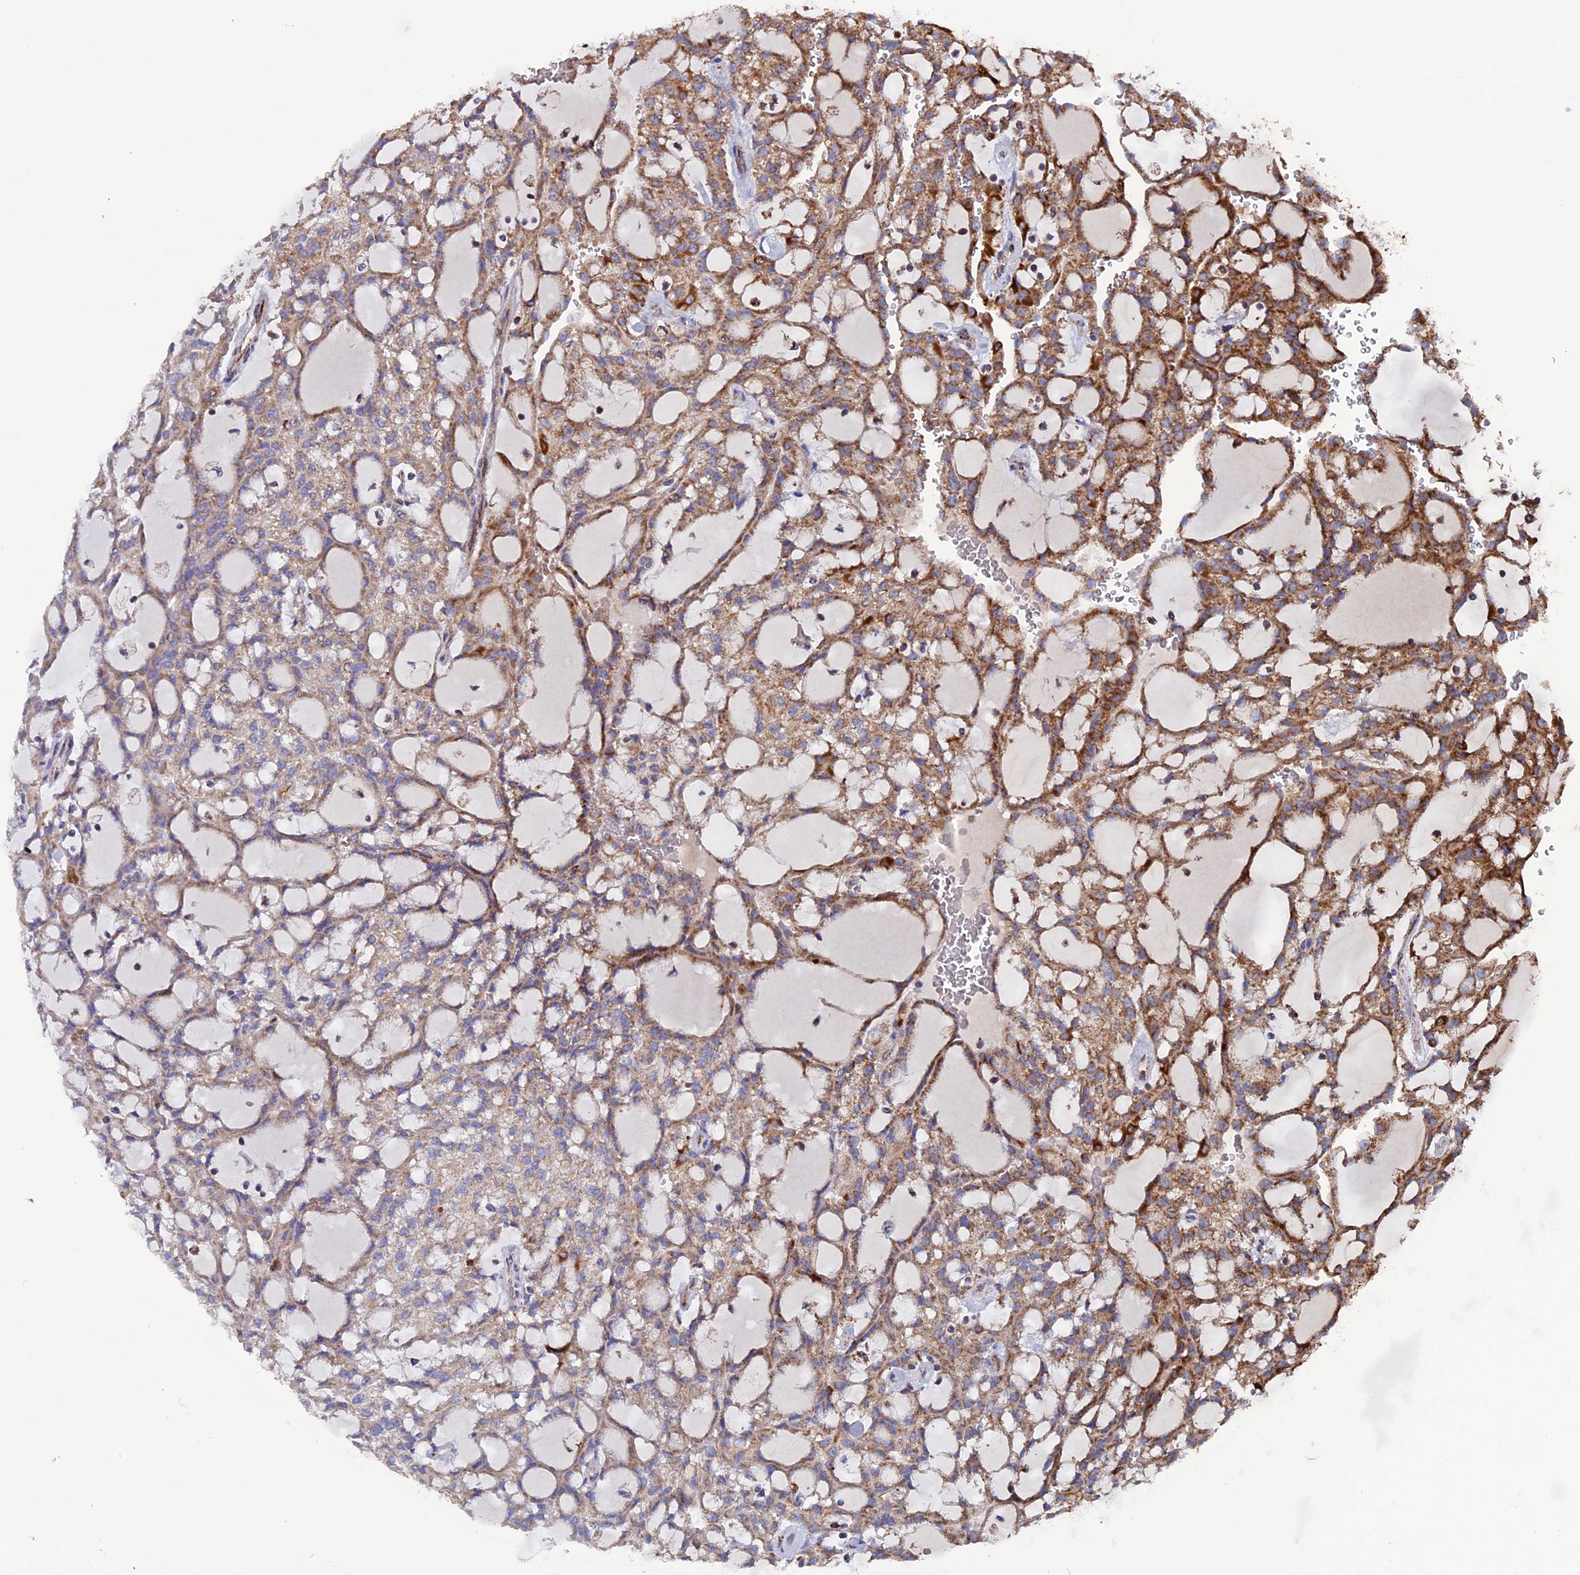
{"staining": {"intensity": "moderate", "quantity": ">75%", "location": "cytoplasmic/membranous"}, "tissue": "renal cancer", "cell_type": "Tumor cells", "image_type": "cancer", "snomed": [{"axis": "morphology", "description": "Adenocarcinoma, NOS"}, {"axis": "topography", "description": "Kidney"}], "caption": "Protein staining of renal cancer (adenocarcinoma) tissue reveals moderate cytoplasmic/membranous staining in about >75% of tumor cells. The protein is shown in brown color, while the nuclei are stained blue.", "gene": "TGFA", "patient": {"sex": "male", "age": 63}}